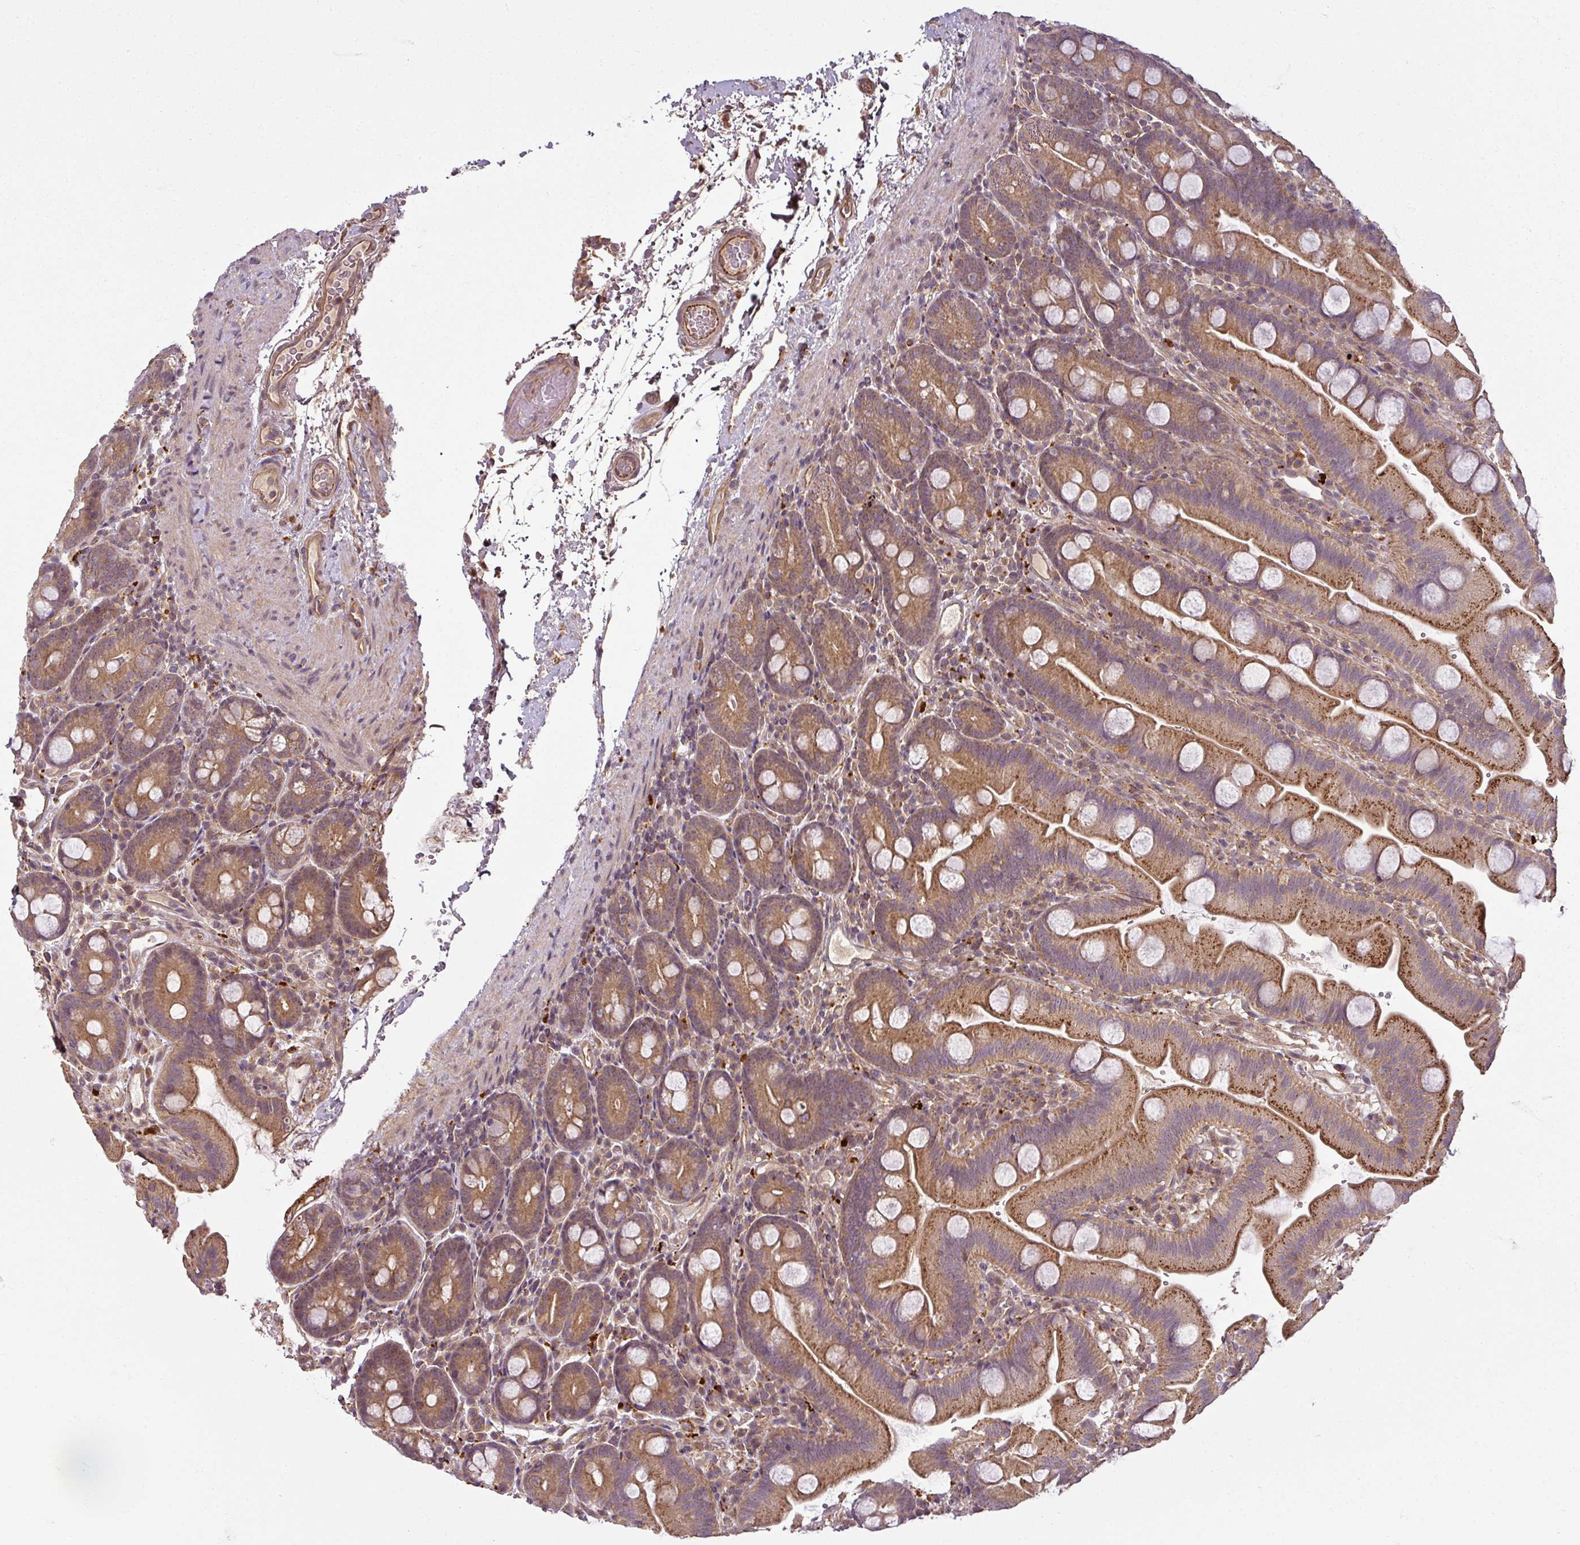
{"staining": {"intensity": "moderate", "quantity": ">75%", "location": "cytoplasmic/membranous"}, "tissue": "small intestine", "cell_type": "Glandular cells", "image_type": "normal", "snomed": [{"axis": "morphology", "description": "Normal tissue, NOS"}, {"axis": "topography", "description": "Small intestine"}], "caption": "Immunohistochemistry (IHC) micrograph of unremarkable small intestine stained for a protein (brown), which reveals medium levels of moderate cytoplasmic/membranous expression in about >75% of glandular cells.", "gene": "DIMT1", "patient": {"sex": "female", "age": 68}}